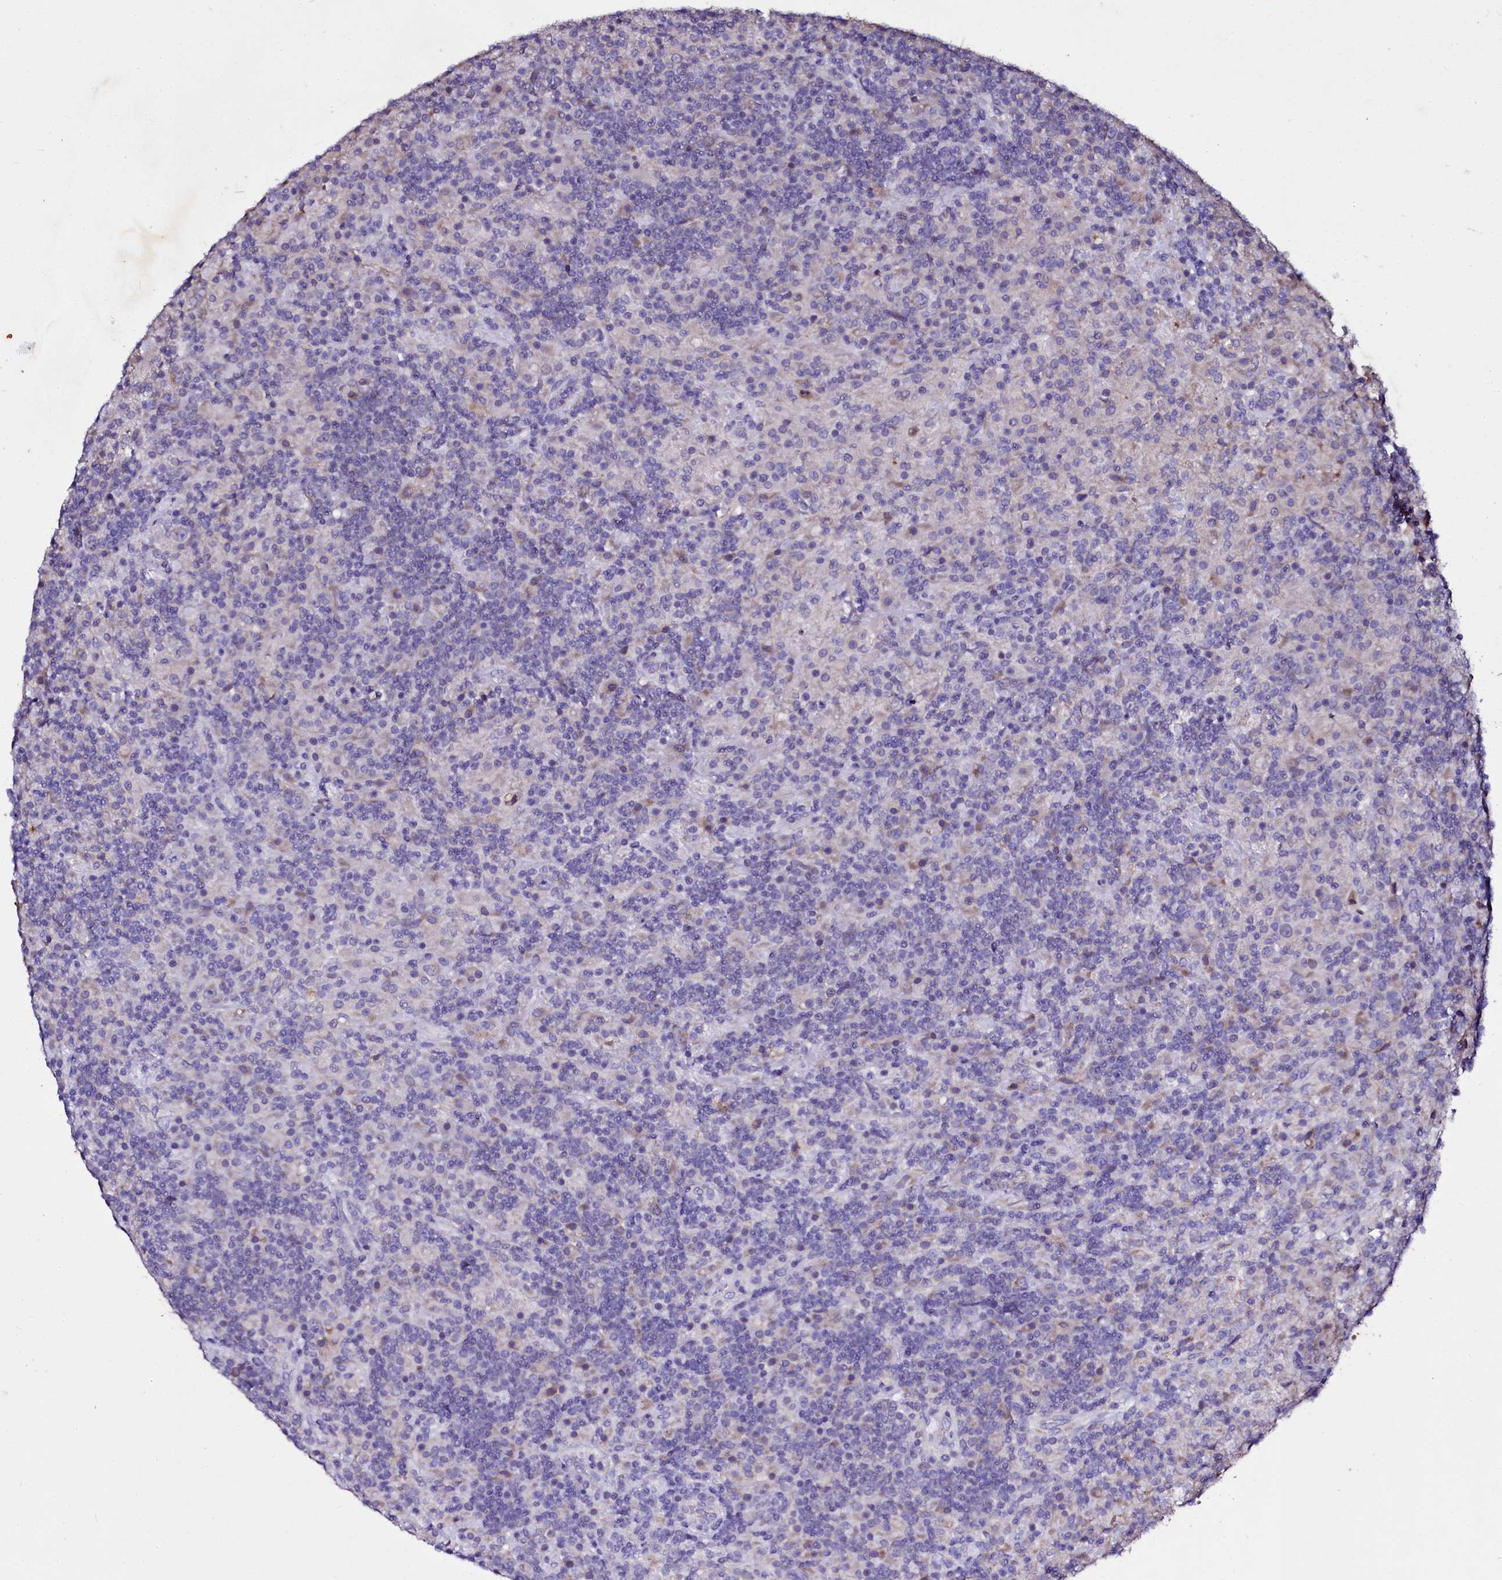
{"staining": {"intensity": "negative", "quantity": "none", "location": "none"}, "tissue": "lymphoma", "cell_type": "Tumor cells", "image_type": "cancer", "snomed": [{"axis": "morphology", "description": "Hodgkin's disease, NOS"}, {"axis": "topography", "description": "Lymph node"}], "caption": "DAB (3,3'-diaminobenzidine) immunohistochemical staining of lymphoma demonstrates no significant positivity in tumor cells.", "gene": "SELENOT", "patient": {"sex": "male", "age": 70}}